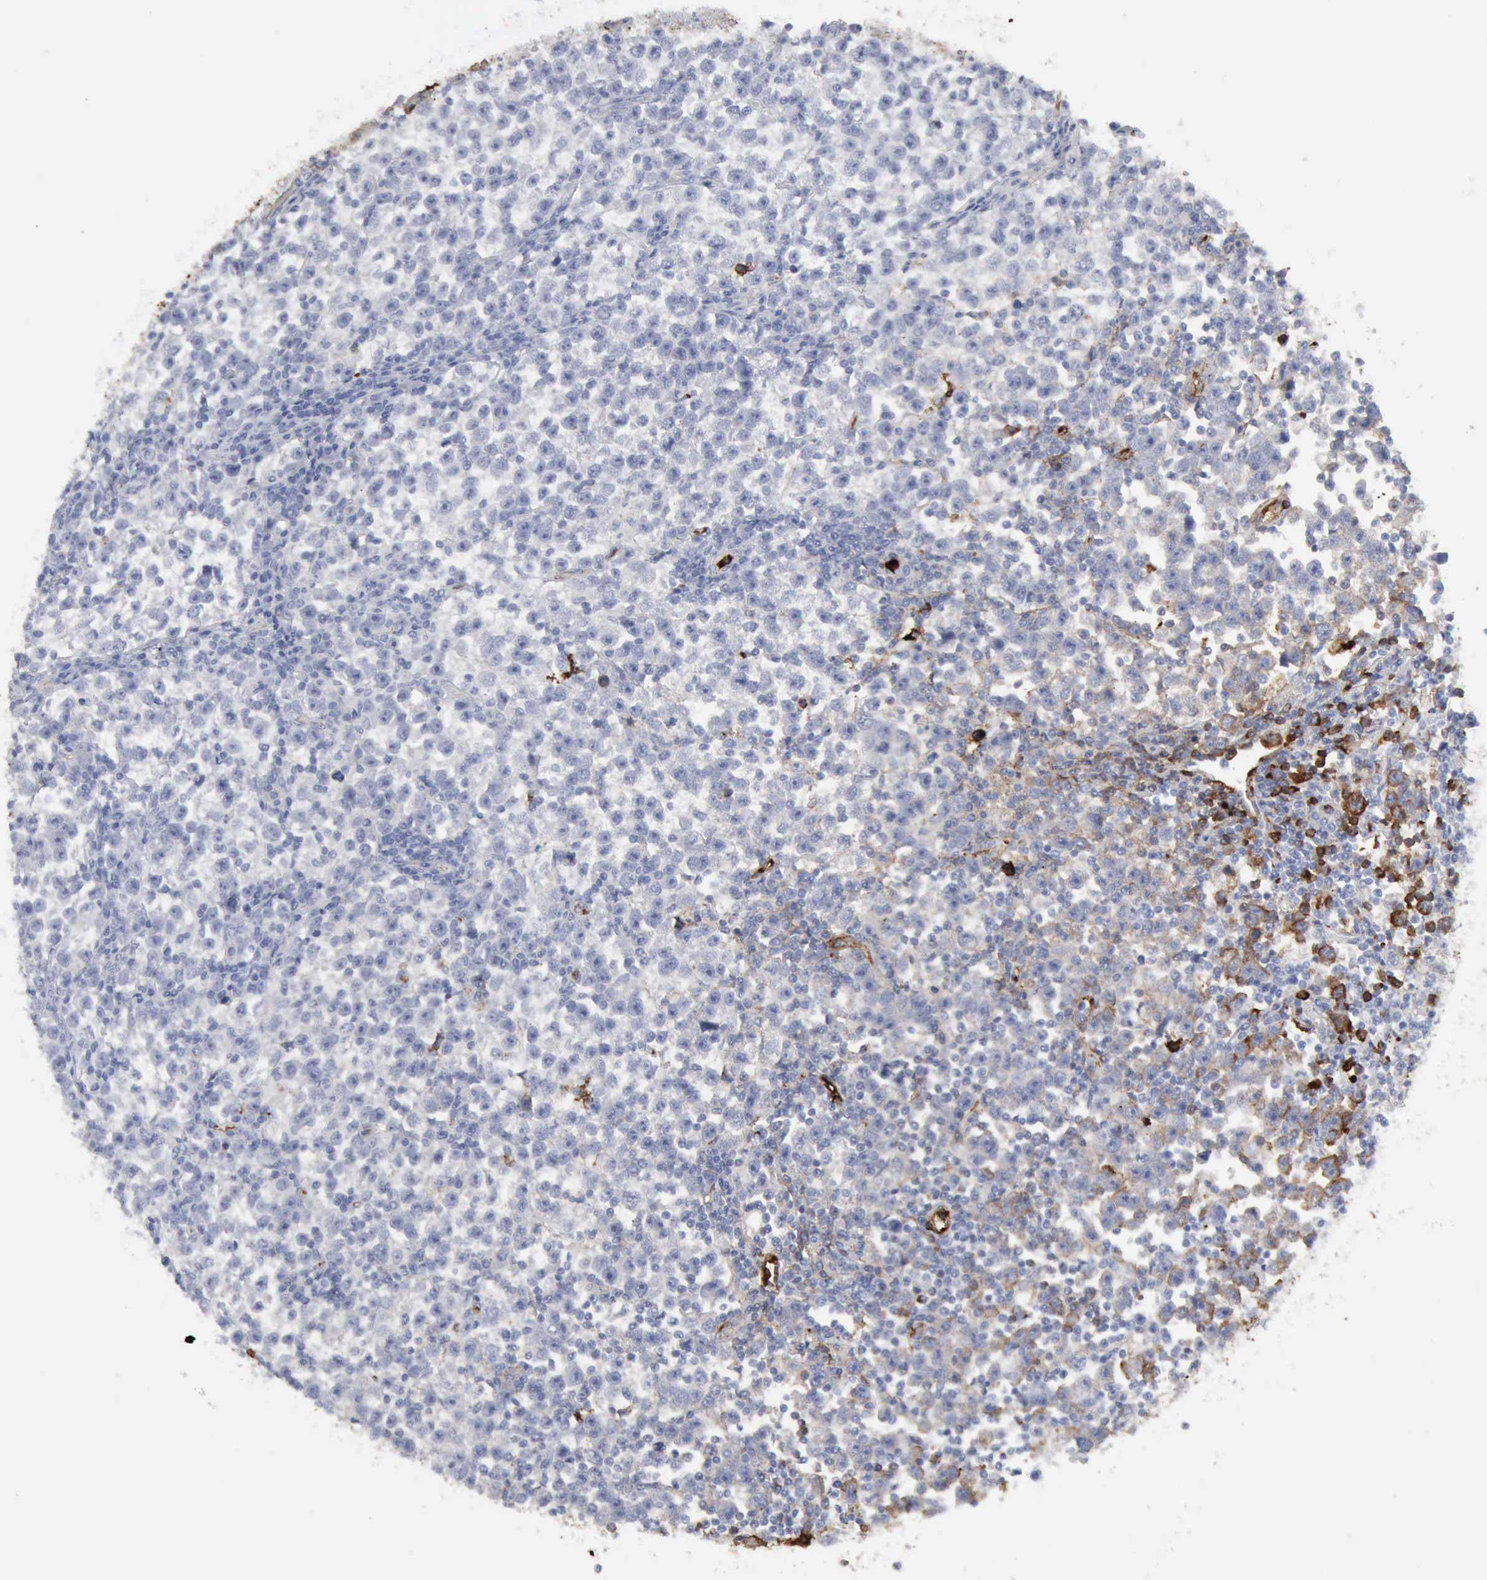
{"staining": {"intensity": "strong", "quantity": "<25%", "location": "cytoplasmic/membranous"}, "tissue": "testis cancer", "cell_type": "Tumor cells", "image_type": "cancer", "snomed": [{"axis": "morphology", "description": "Seminoma, NOS"}, {"axis": "topography", "description": "Testis"}], "caption": "Protein expression analysis of human seminoma (testis) reveals strong cytoplasmic/membranous staining in about <25% of tumor cells. The protein of interest is shown in brown color, while the nuclei are stained blue.", "gene": "C4BPA", "patient": {"sex": "male", "age": 43}}